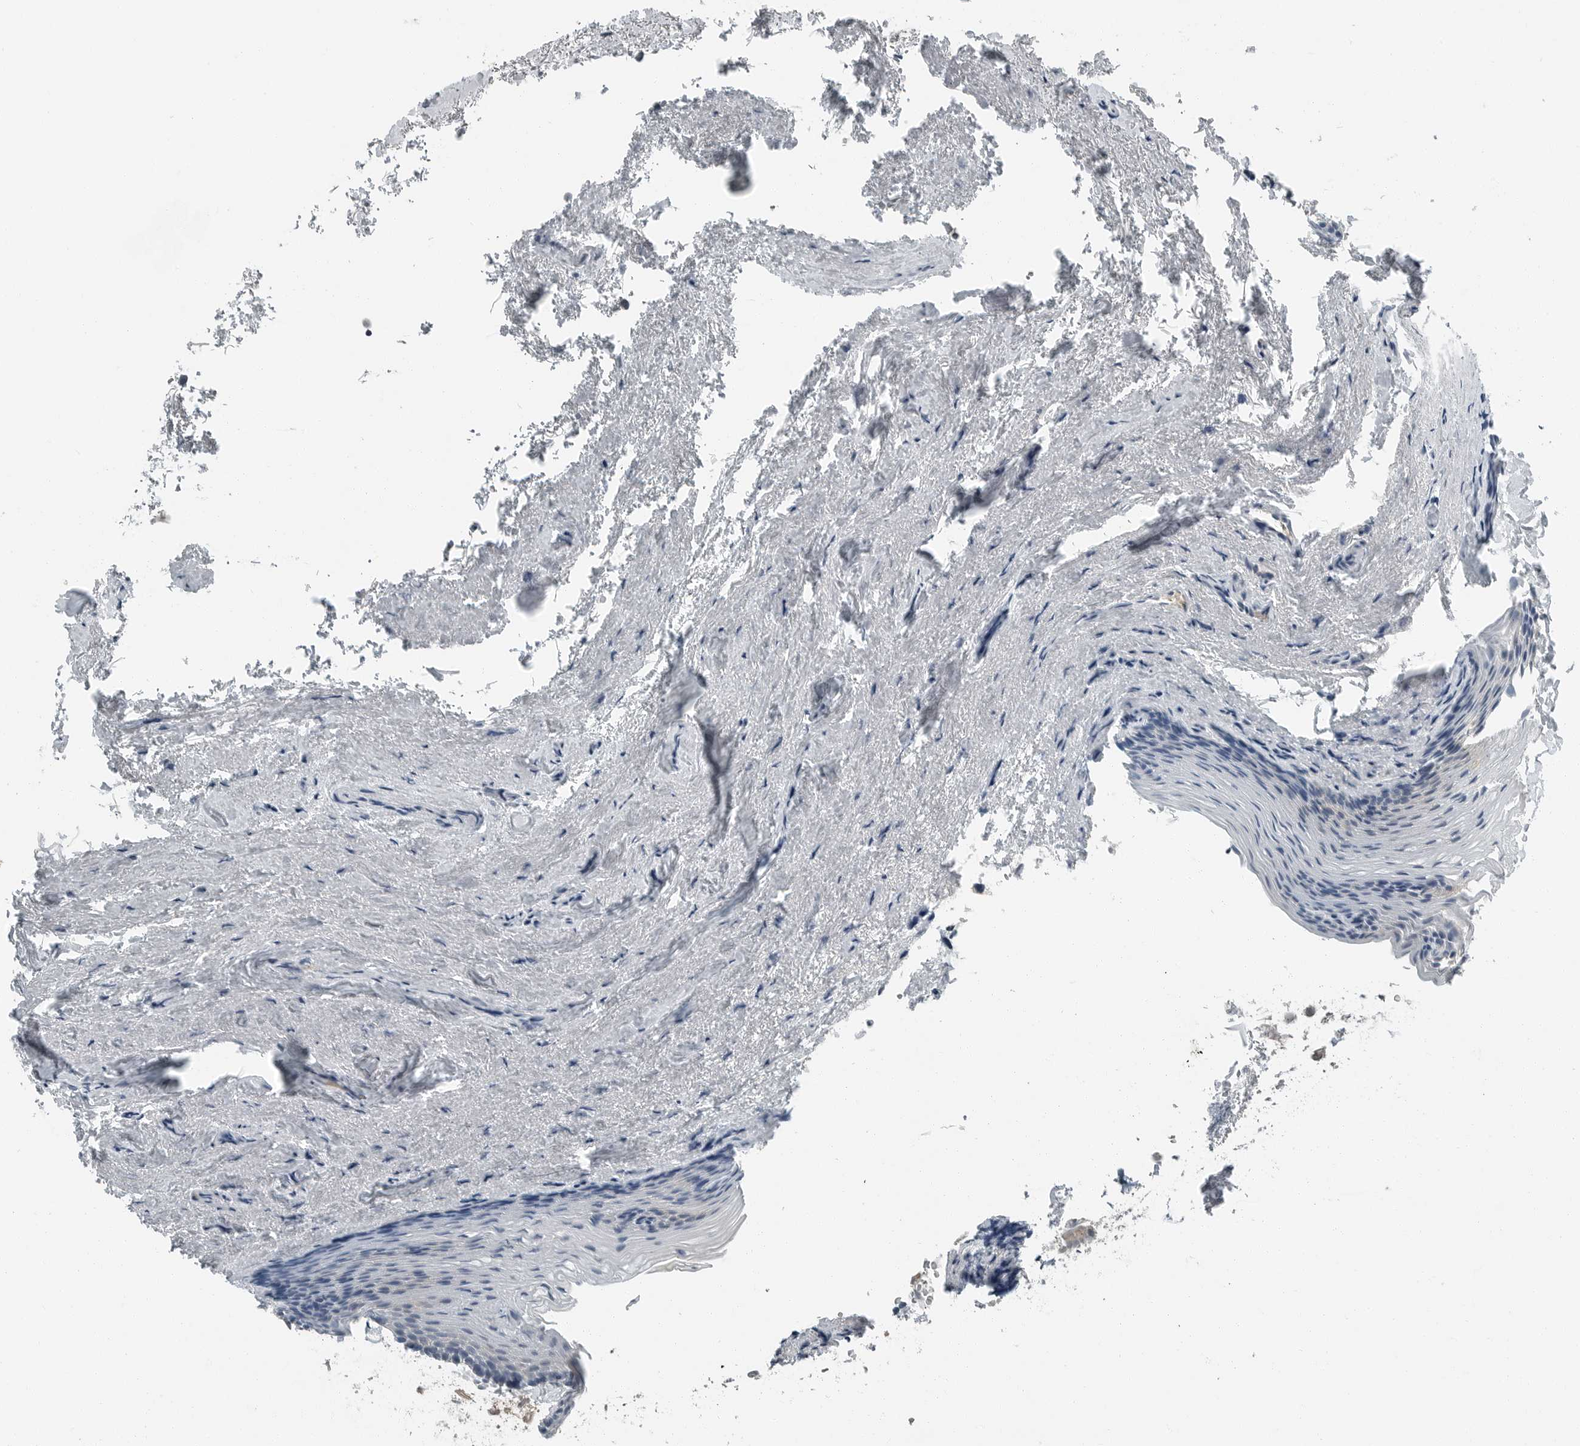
{"staining": {"intensity": "moderate", "quantity": "25%-75%", "location": "cytoplasmic/membranous,nuclear"}, "tissue": "urinary bladder", "cell_type": "Urothelial cells", "image_type": "normal", "snomed": [{"axis": "morphology", "description": "Normal tissue, NOS"}, {"axis": "topography", "description": "Urinary bladder"}], "caption": "Moderate cytoplasmic/membranous,nuclear staining for a protein is appreciated in about 25%-75% of urothelial cells of unremarkable urinary bladder using immunohistochemistry (IHC).", "gene": "ENSG00000286112", "patient": {"sex": "female", "age": 67}}